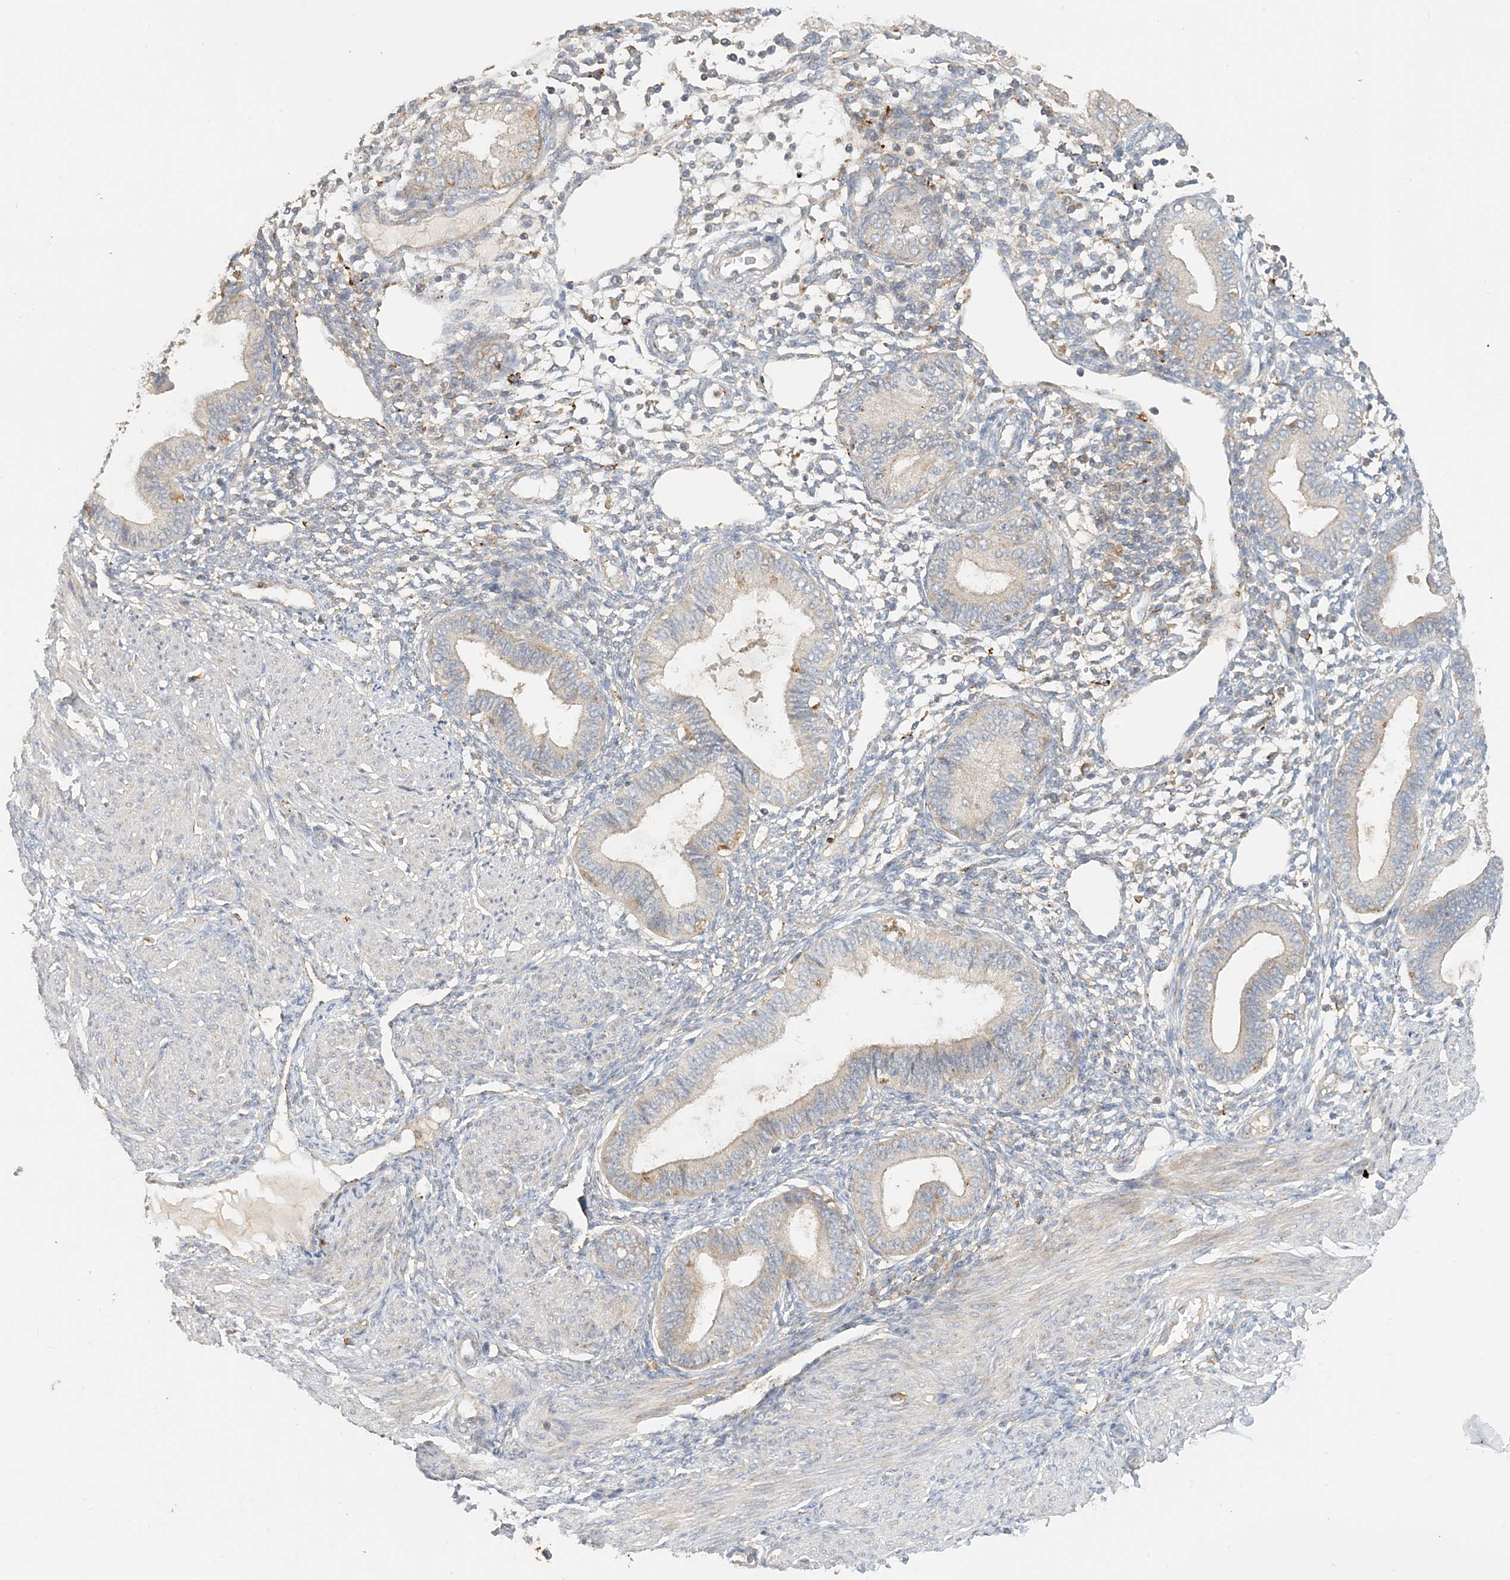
{"staining": {"intensity": "moderate", "quantity": "<25%", "location": "cytoplasmic/membranous"}, "tissue": "endometrium", "cell_type": "Cells in endometrial stroma", "image_type": "normal", "snomed": [{"axis": "morphology", "description": "Normal tissue, NOS"}, {"axis": "topography", "description": "Endometrium"}], "caption": "Protein expression analysis of benign human endometrium reveals moderate cytoplasmic/membranous staining in about <25% of cells in endometrial stroma.", "gene": "SPPL2A", "patient": {"sex": "female", "age": 53}}